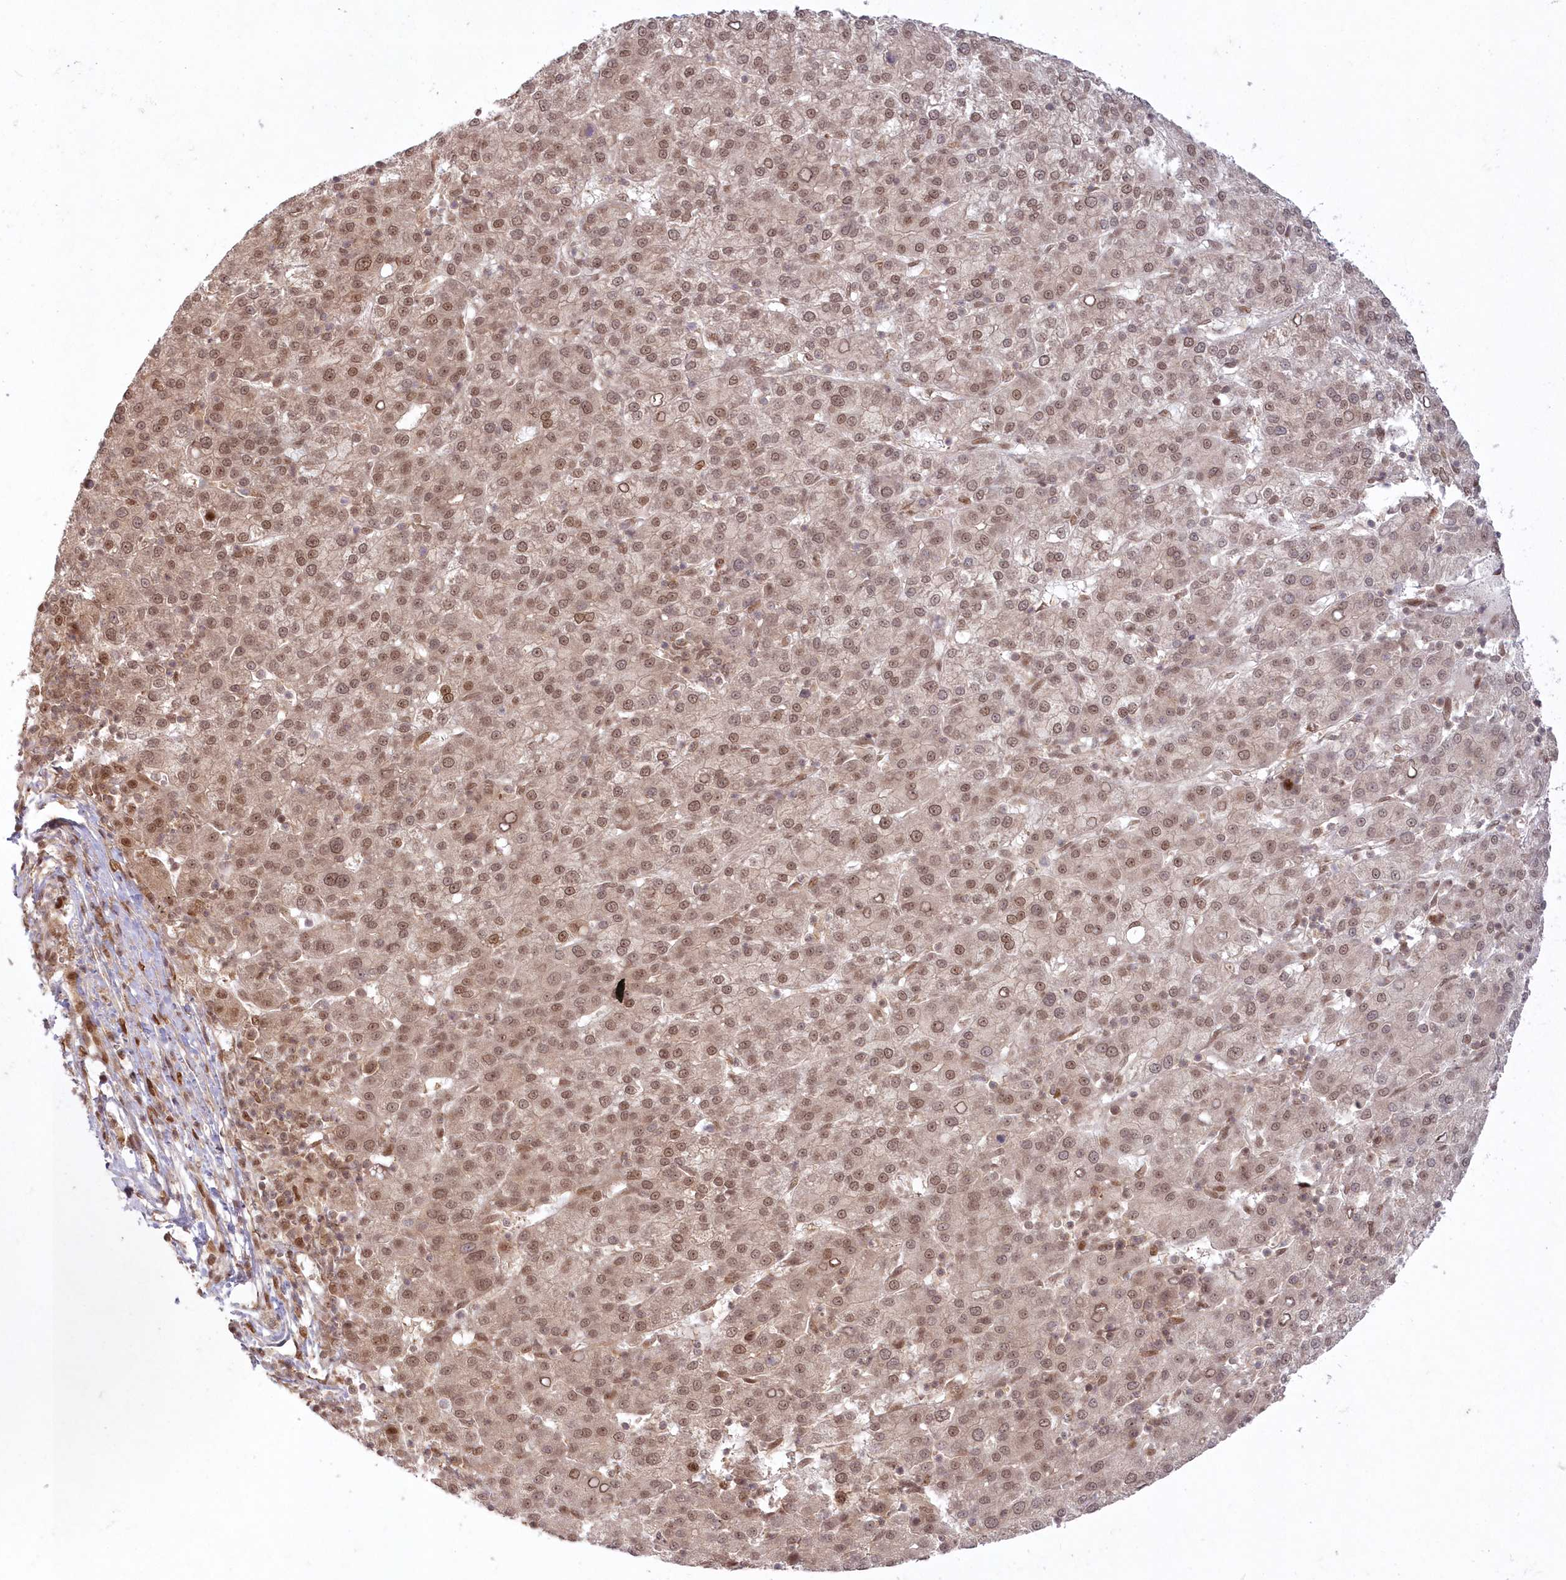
{"staining": {"intensity": "moderate", "quantity": ">75%", "location": "nuclear"}, "tissue": "liver cancer", "cell_type": "Tumor cells", "image_type": "cancer", "snomed": [{"axis": "morphology", "description": "Carcinoma, Hepatocellular, NOS"}, {"axis": "topography", "description": "Liver"}], "caption": "Liver cancer stained with a brown dye demonstrates moderate nuclear positive staining in about >75% of tumor cells.", "gene": "TOGARAM2", "patient": {"sex": "female", "age": 58}}